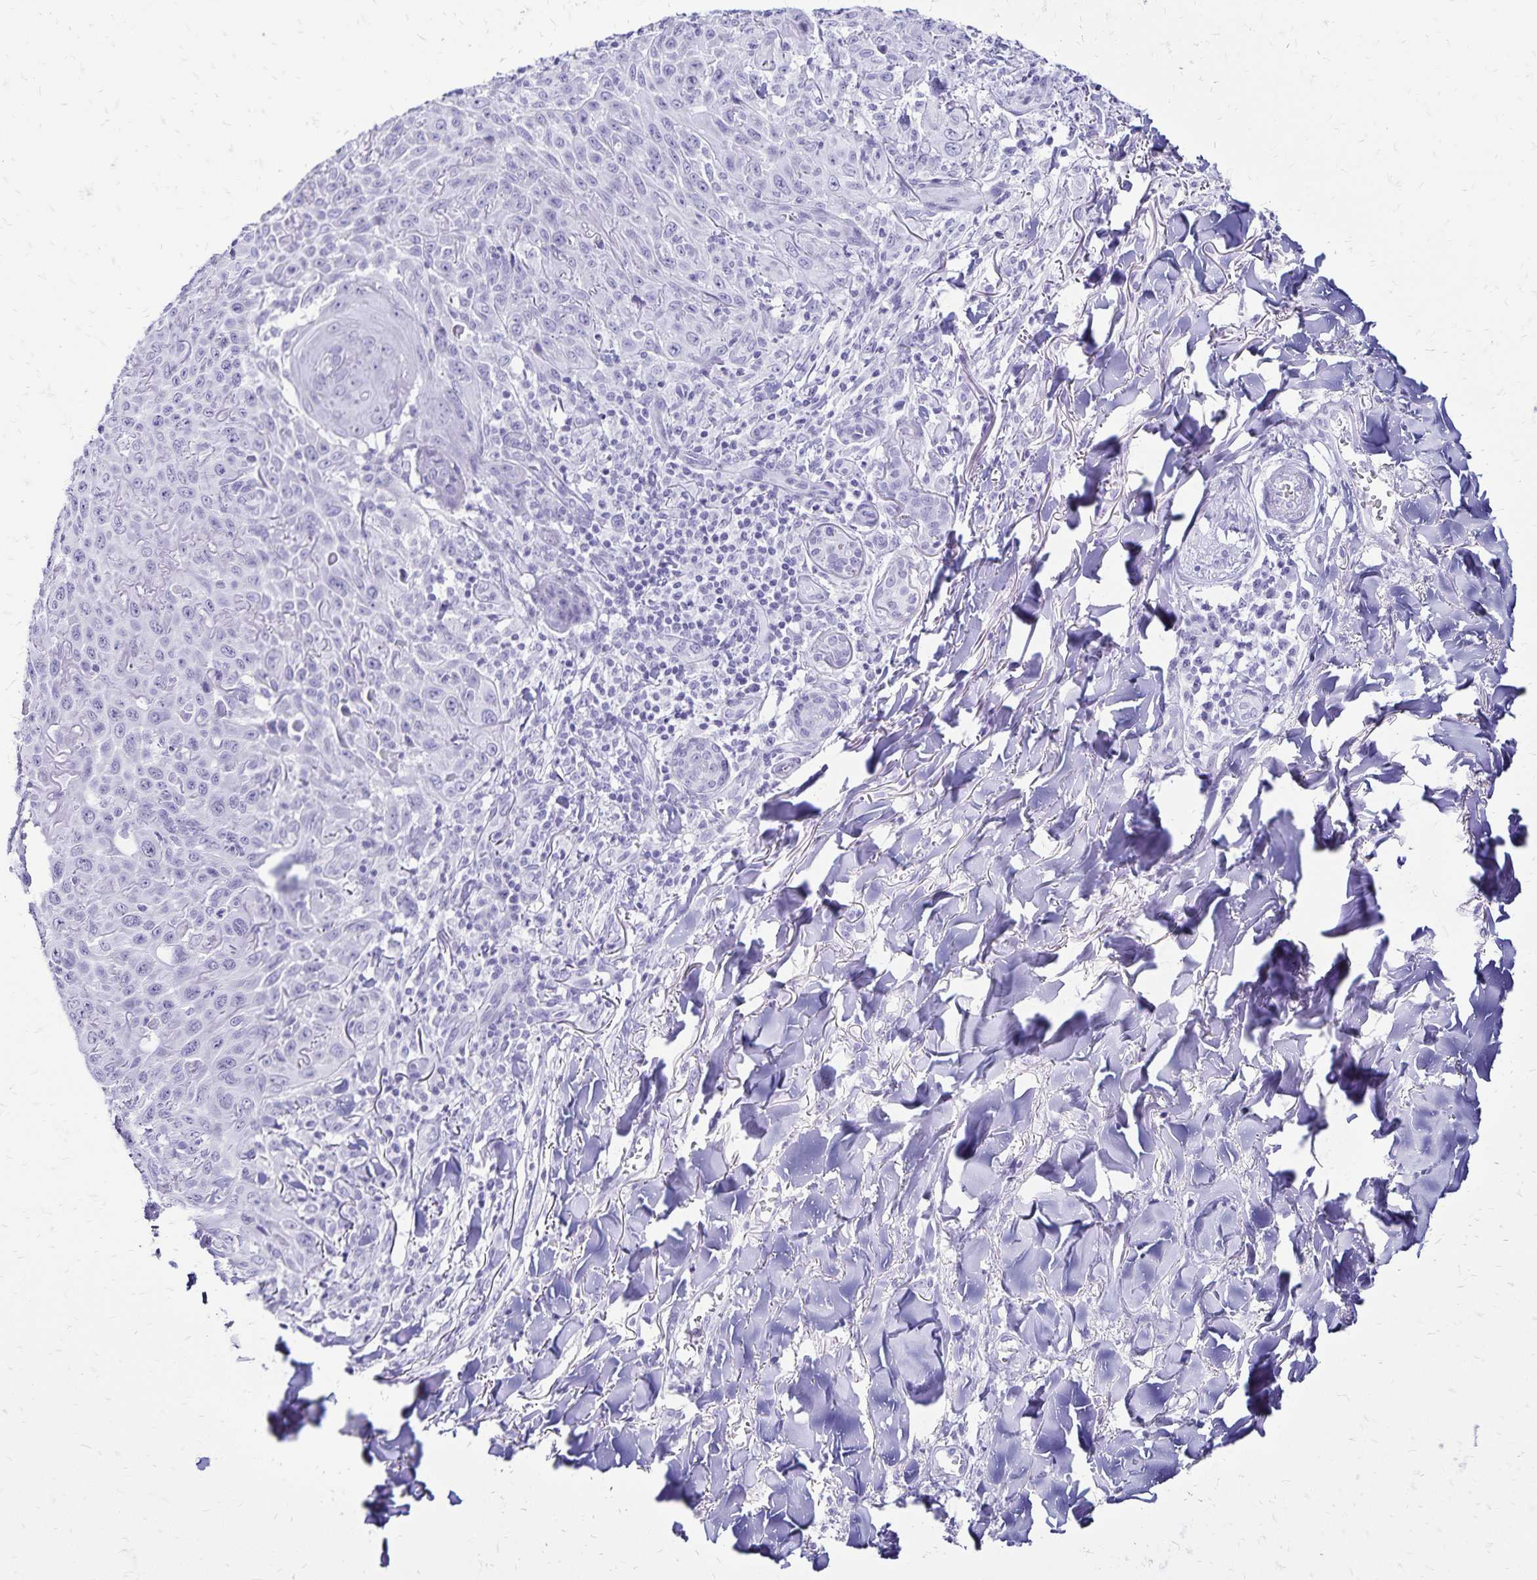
{"staining": {"intensity": "negative", "quantity": "none", "location": "none"}, "tissue": "skin cancer", "cell_type": "Tumor cells", "image_type": "cancer", "snomed": [{"axis": "morphology", "description": "Squamous cell carcinoma, NOS"}, {"axis": "topography", "description": "Skin"}], "caption": "DAB (3,3'-diaminobenzidine) immunohistochemical staining of skin cancer displays no significant staining in tumor cells.", "gene": "LIN28B", "patient": {"sex": "male", "age": 75}}